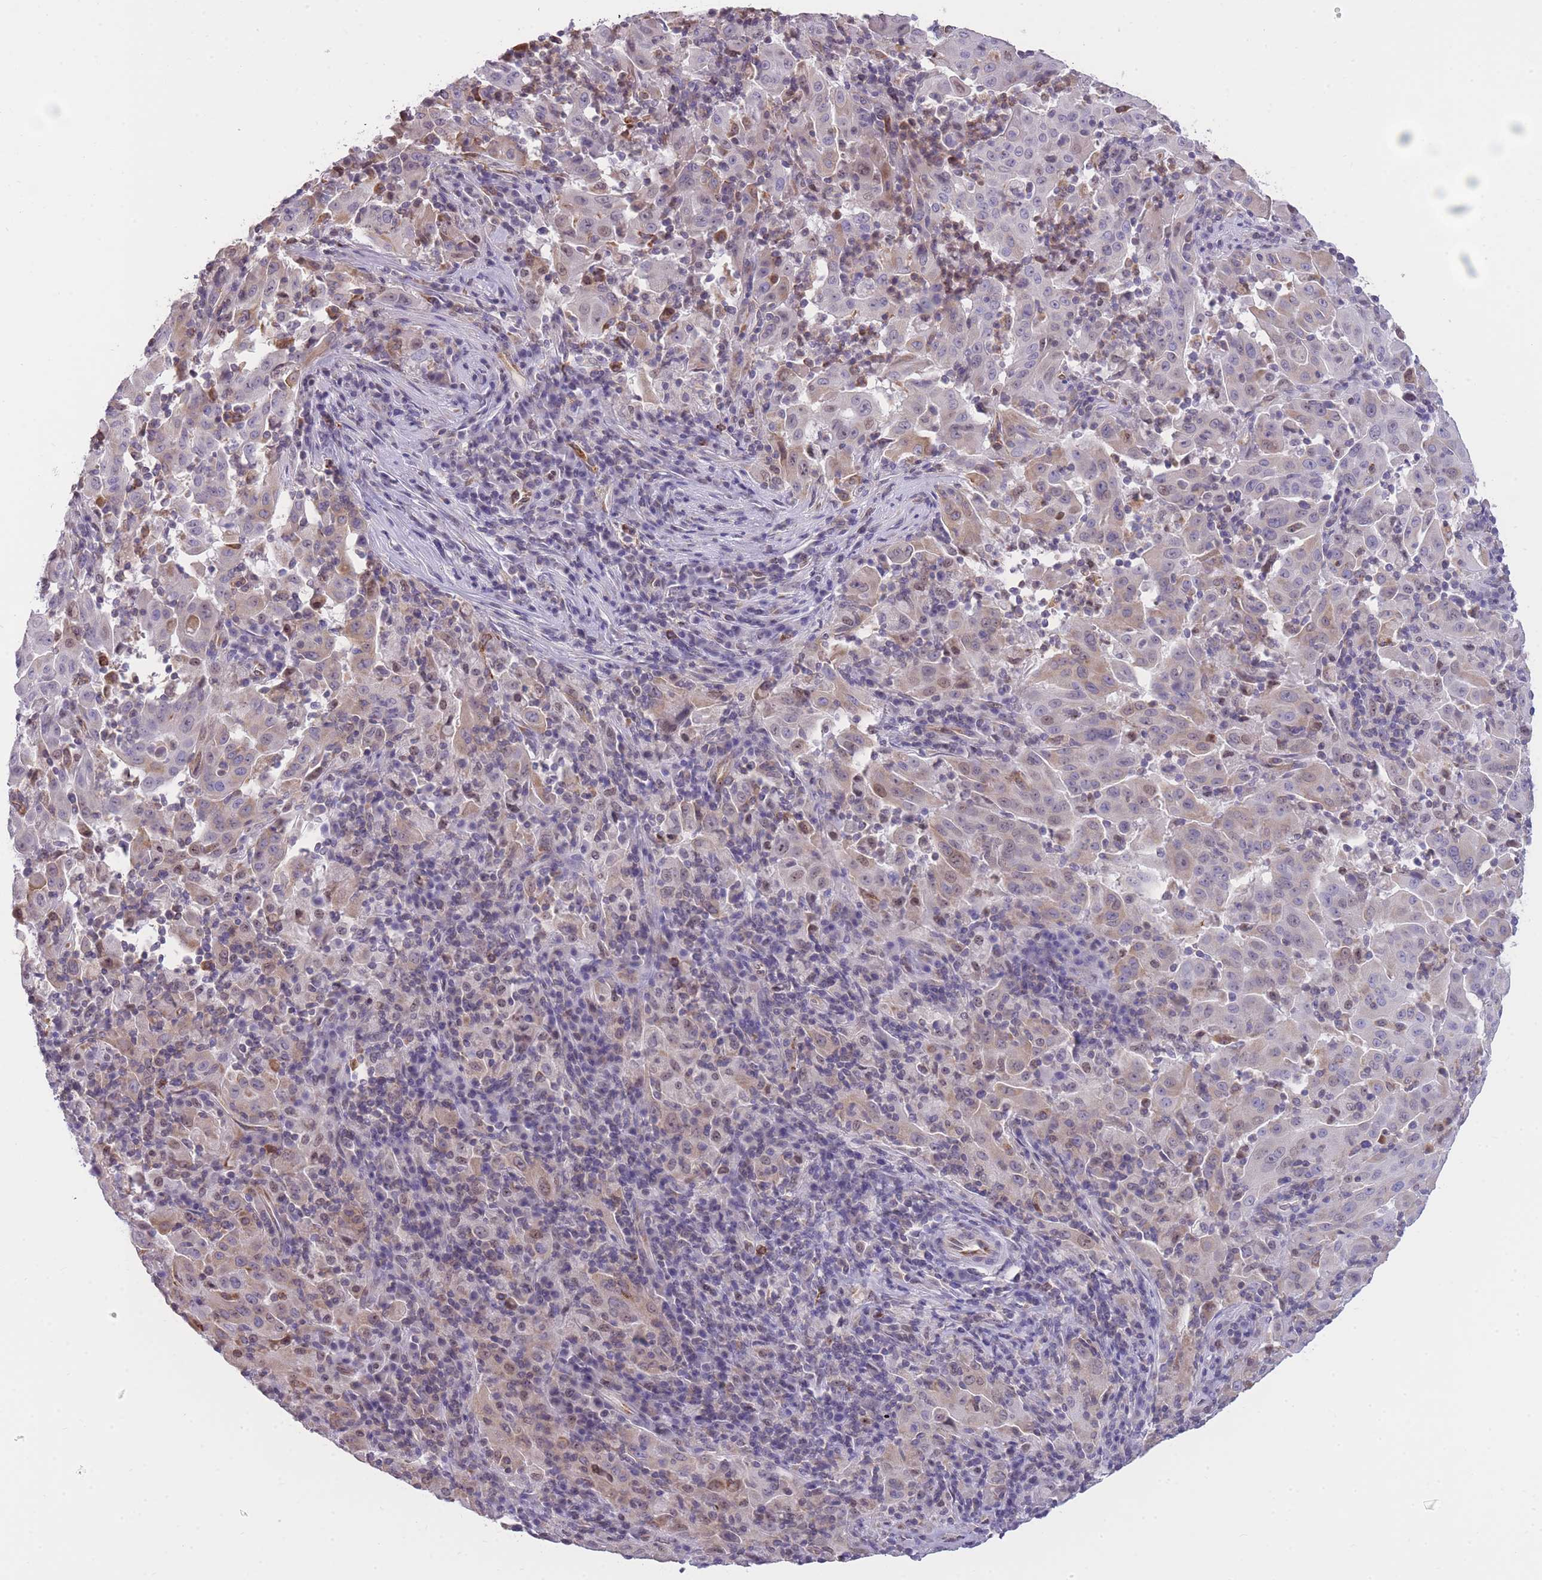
{"staining": {"intensity": "weak", "quantity": "25%-75%", "location": "cytoplasmic/membranous"}, "tissue": "pancreatic cancer", "cell_type": "Tumor cells", "image_type": "cancer", "snomed": [{"axis": "morphology", "description": "Adenocarcinoma, NOS"}, {"axis": "topography", "description": "Pancreas"}], "caption": "Human pancreatic cancer stained with a brown dye shows weak cytoplasmic/membranous positive staining in approximately 25%-75% of tumor cells.", "gene": "ZNF662", "patient": {"sex": "male", "age": 63}}